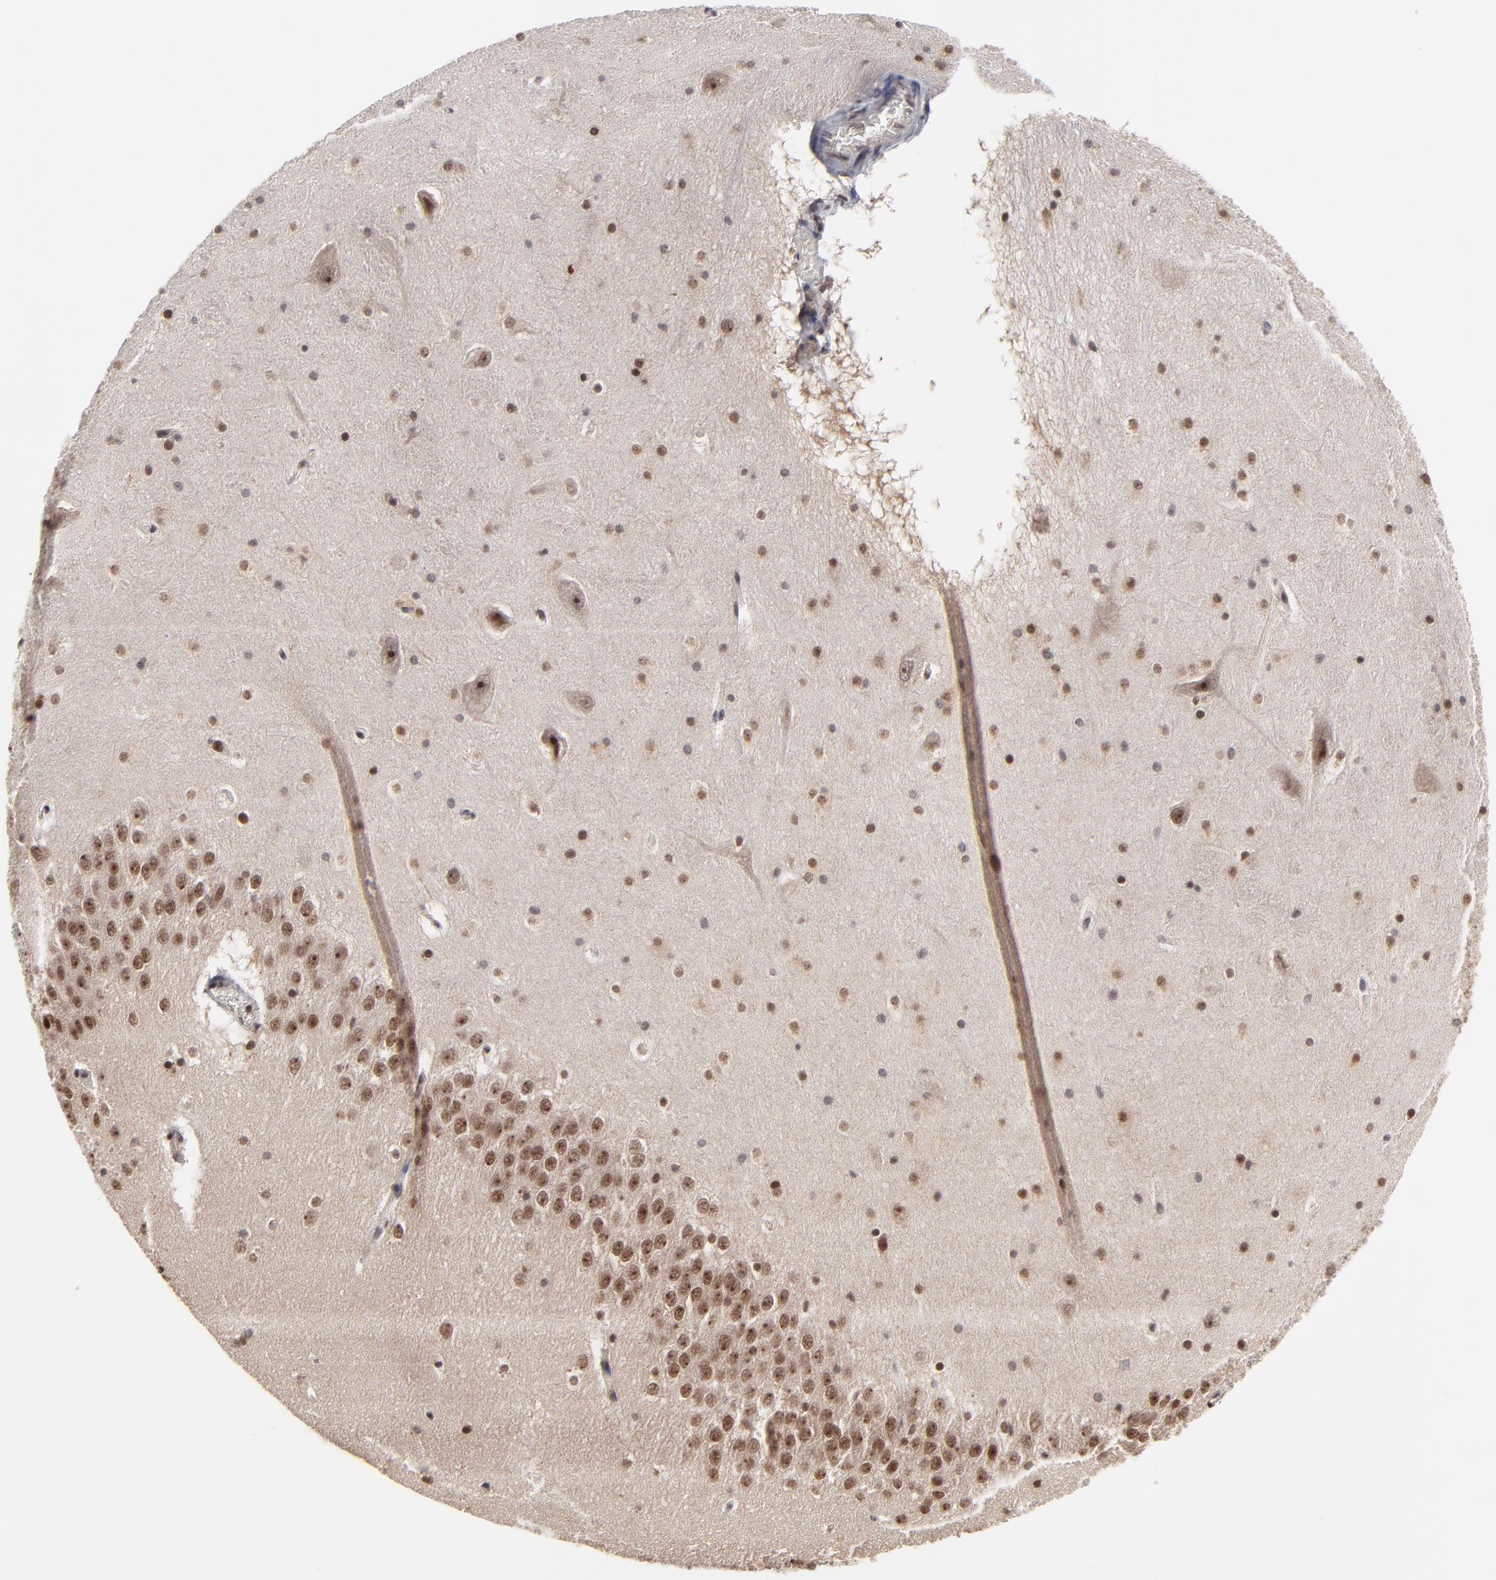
{"staining": {"intensity": "moderate", "quantity": "25%-75%", "location": "nuclear"}, "tissue": "hippocampus", "cell_type": "Glial cells", "image_type": "normal", "snomed": [{"axis": "morphology", "description": "Normal tissue, NOS"}, {"axis": "topography", "description": "Hippocampus"}], "caption": "Immunohistochemistry (IHC) image of unremarkable human hippocampus stained for a protein (brown), which reveals medium levels of moderate nuclear expression in approximately 25%-75% of glial cells.", "gene": "ZNF777", "patient": {"sex": "male", "age": 45}}